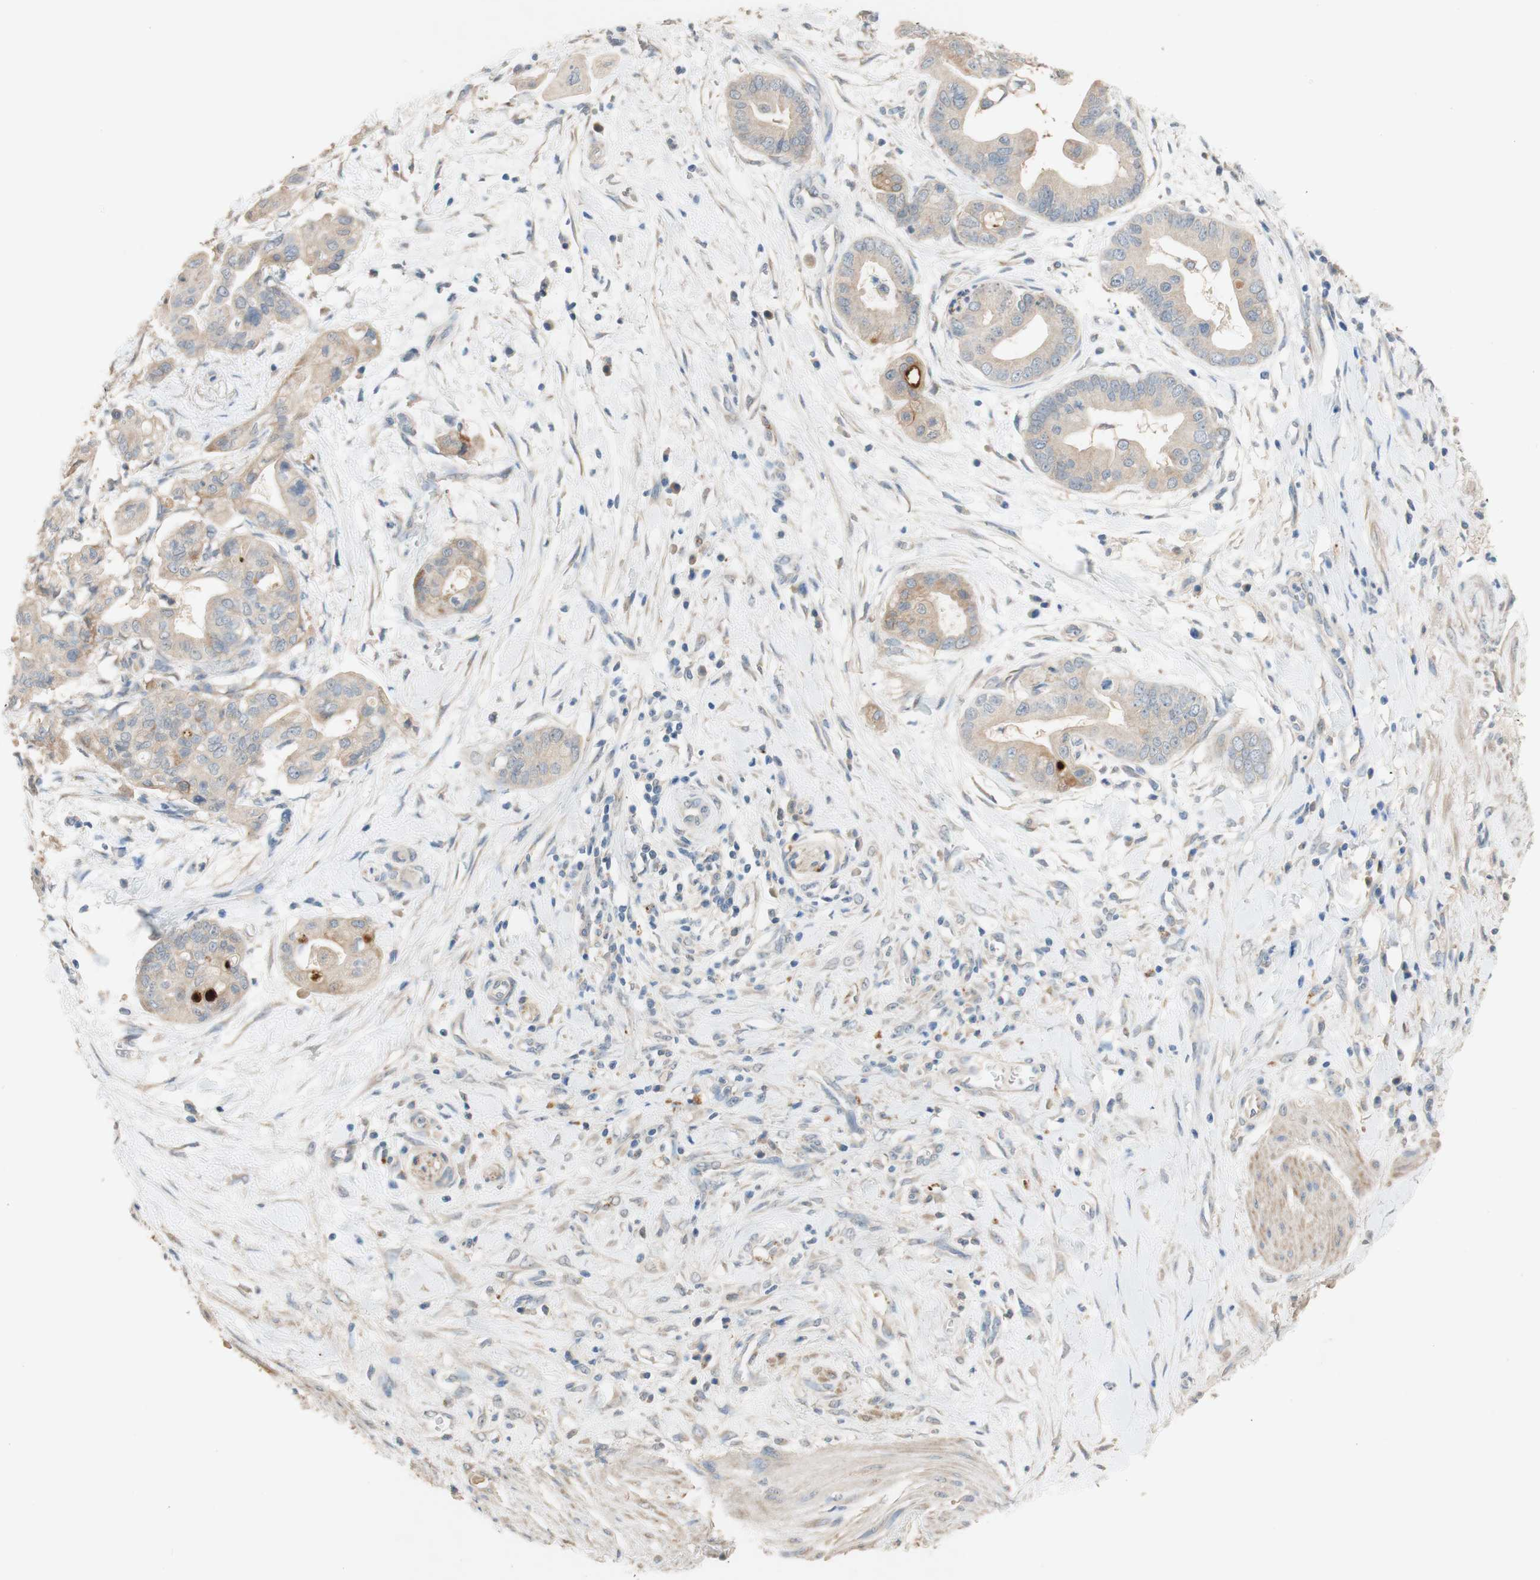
{"staining": {"intensity": "weak", "quantity": ">75%", "location": "cytoplasmic/membranous"}, "tissue": "pancreatic cancer", "cell_type": "Tumor cells", "image_type": "cancer", "snomed": [{"axis": "morphology", "description": "Adenocarcinoma, NOS"}, {"axis": "topography", "description": "Pancreas"}], "caption": "Weak cytoplasmic/membranous positivity is identified in approximately >75% of tumor cells in pancreatic cancer. The staining was performed using DAB (3,3'-diaminobenzidine) to visualize the protein expression in brown, while the nuclei were stained in blue with hematoxylin (Magnification: 20x).", "gene": "DKK3", "patient": {"sex": "female", "age": 75}}